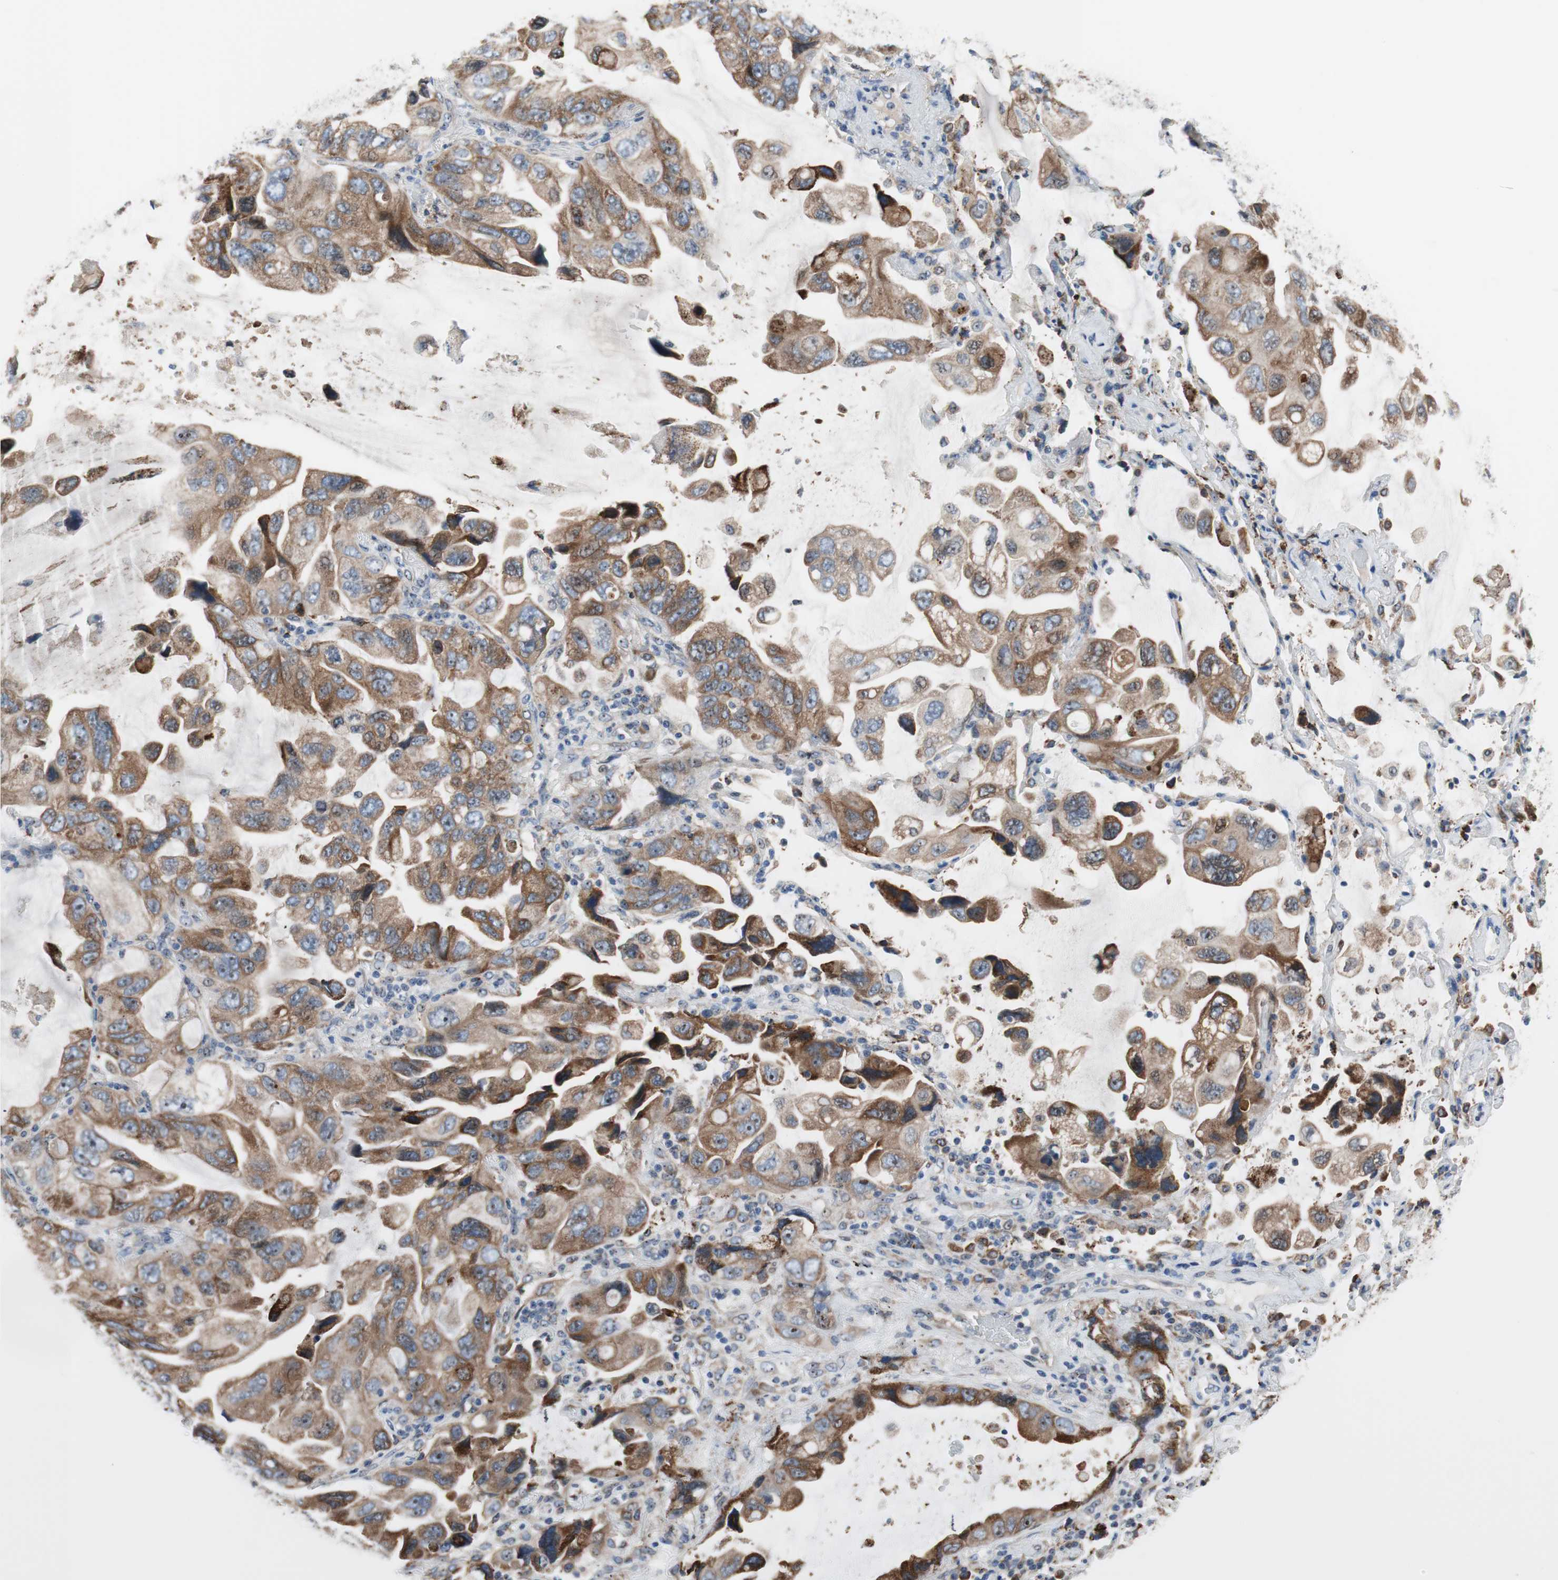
{"staining": {"intensity": "moderate", "quantity": ">75%", "location": "cytoplasmic/membranous"}, "tissue": "lung cancer", "cell_type": "Tumor cells", "image_type": "cancer", "snomed": [{"axis": "morphology", "description": "Squamous cell carcinoma, NOS"}, {"axis": "topography", "description": "Lung"}], "caption": "Human lung cancer stained with a protein marker exhibits moderate staining in tumor cells.", "gene": "TMED7", "patient": {"sex": "female", "age": 73}}